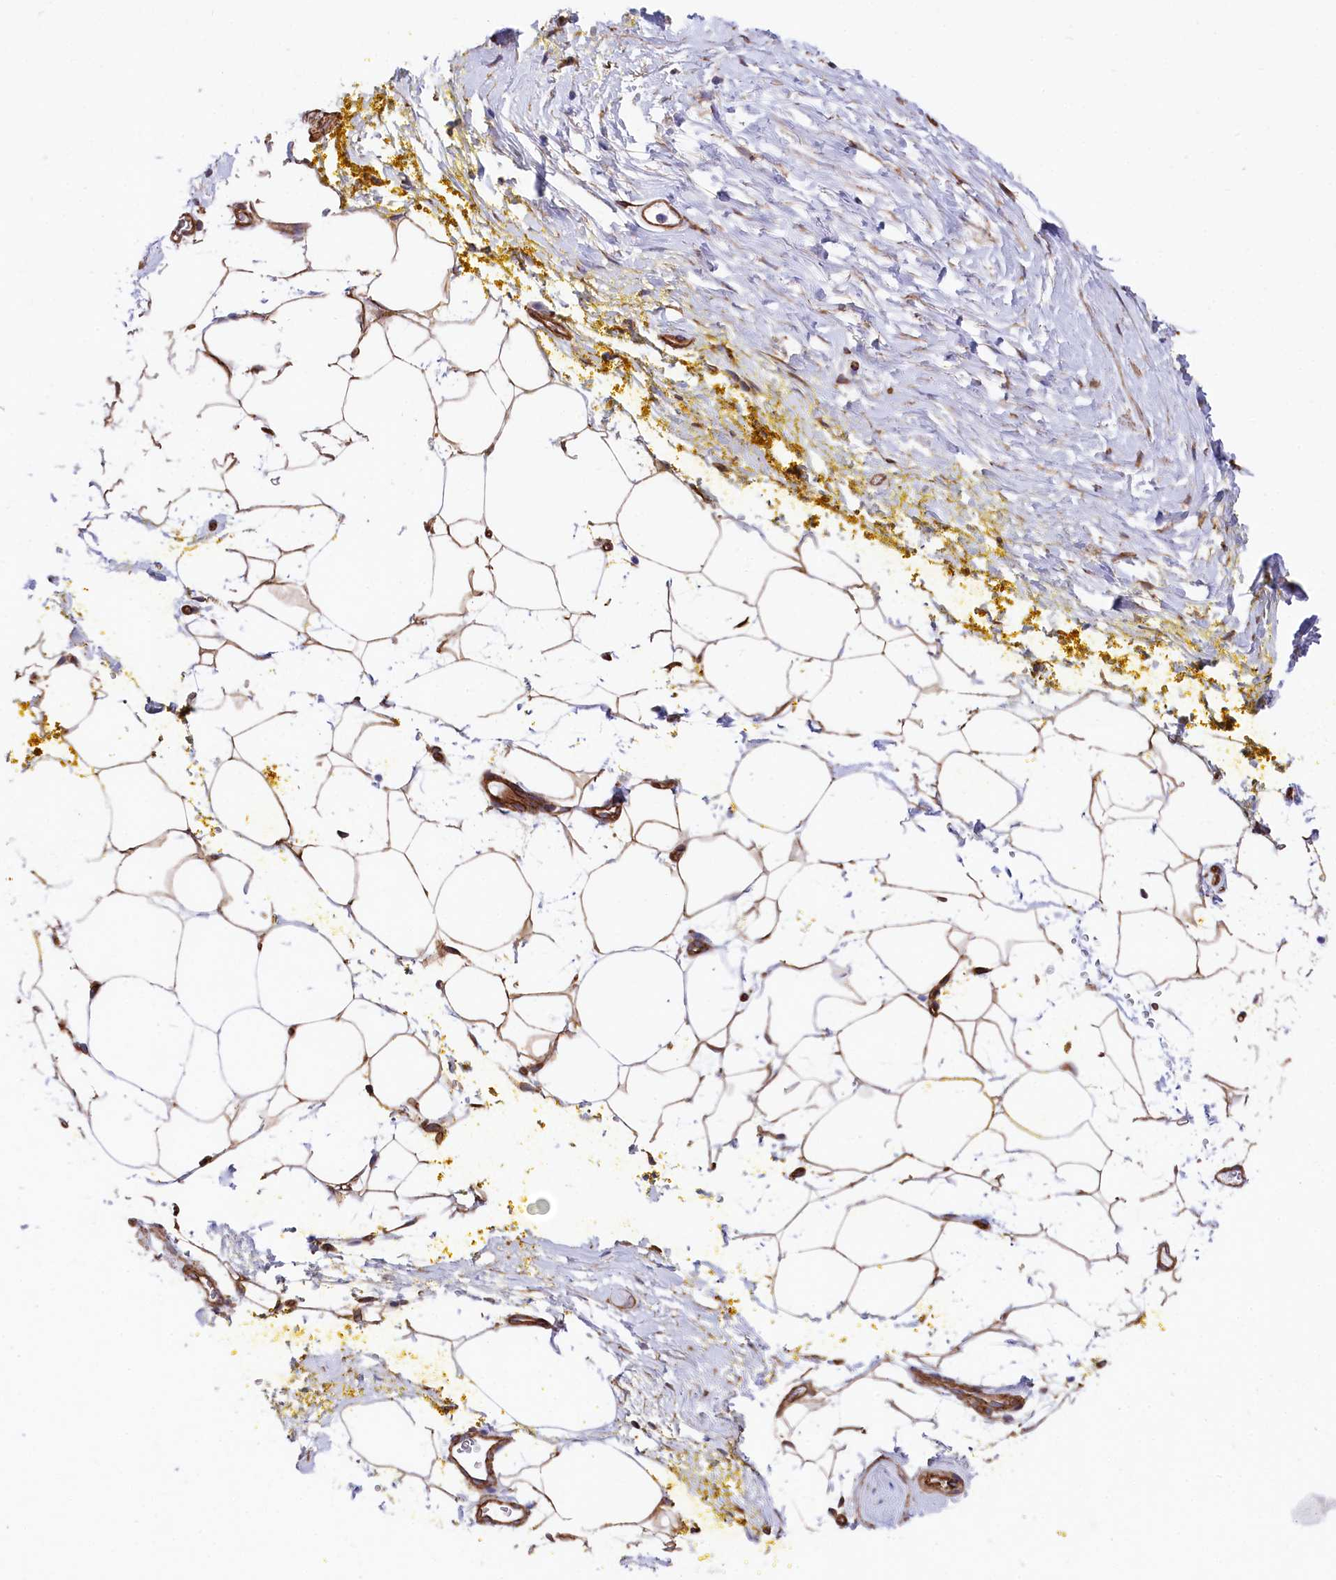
{"staining": {"intensity": "moderate", "quantity": ">75%", "location": "cytoplasmic/membranous"}, "tissue": "adipose tissue", "cell_type": "Adipocytes", "image_type": "normal", "snomed": [{"axis": "morphology", "description": "Normal tissue, NOS"}, {"axis": "morphology", "description": "Adenocarcinoma, Low grade"}, {"axis": "topography", "description": "Prostate"}, {"axis": "topography", "description": "Peripheral nerve tissue"}], "caption": "DAB immunohistochemical staining of unremarkable human adipose tissue displays moderate cytoplasmic/membranous protein expression in about >75% of adipocytes.", "gene": "TNKS1BP1", "patient": {"sex": "male", "age": 63}}